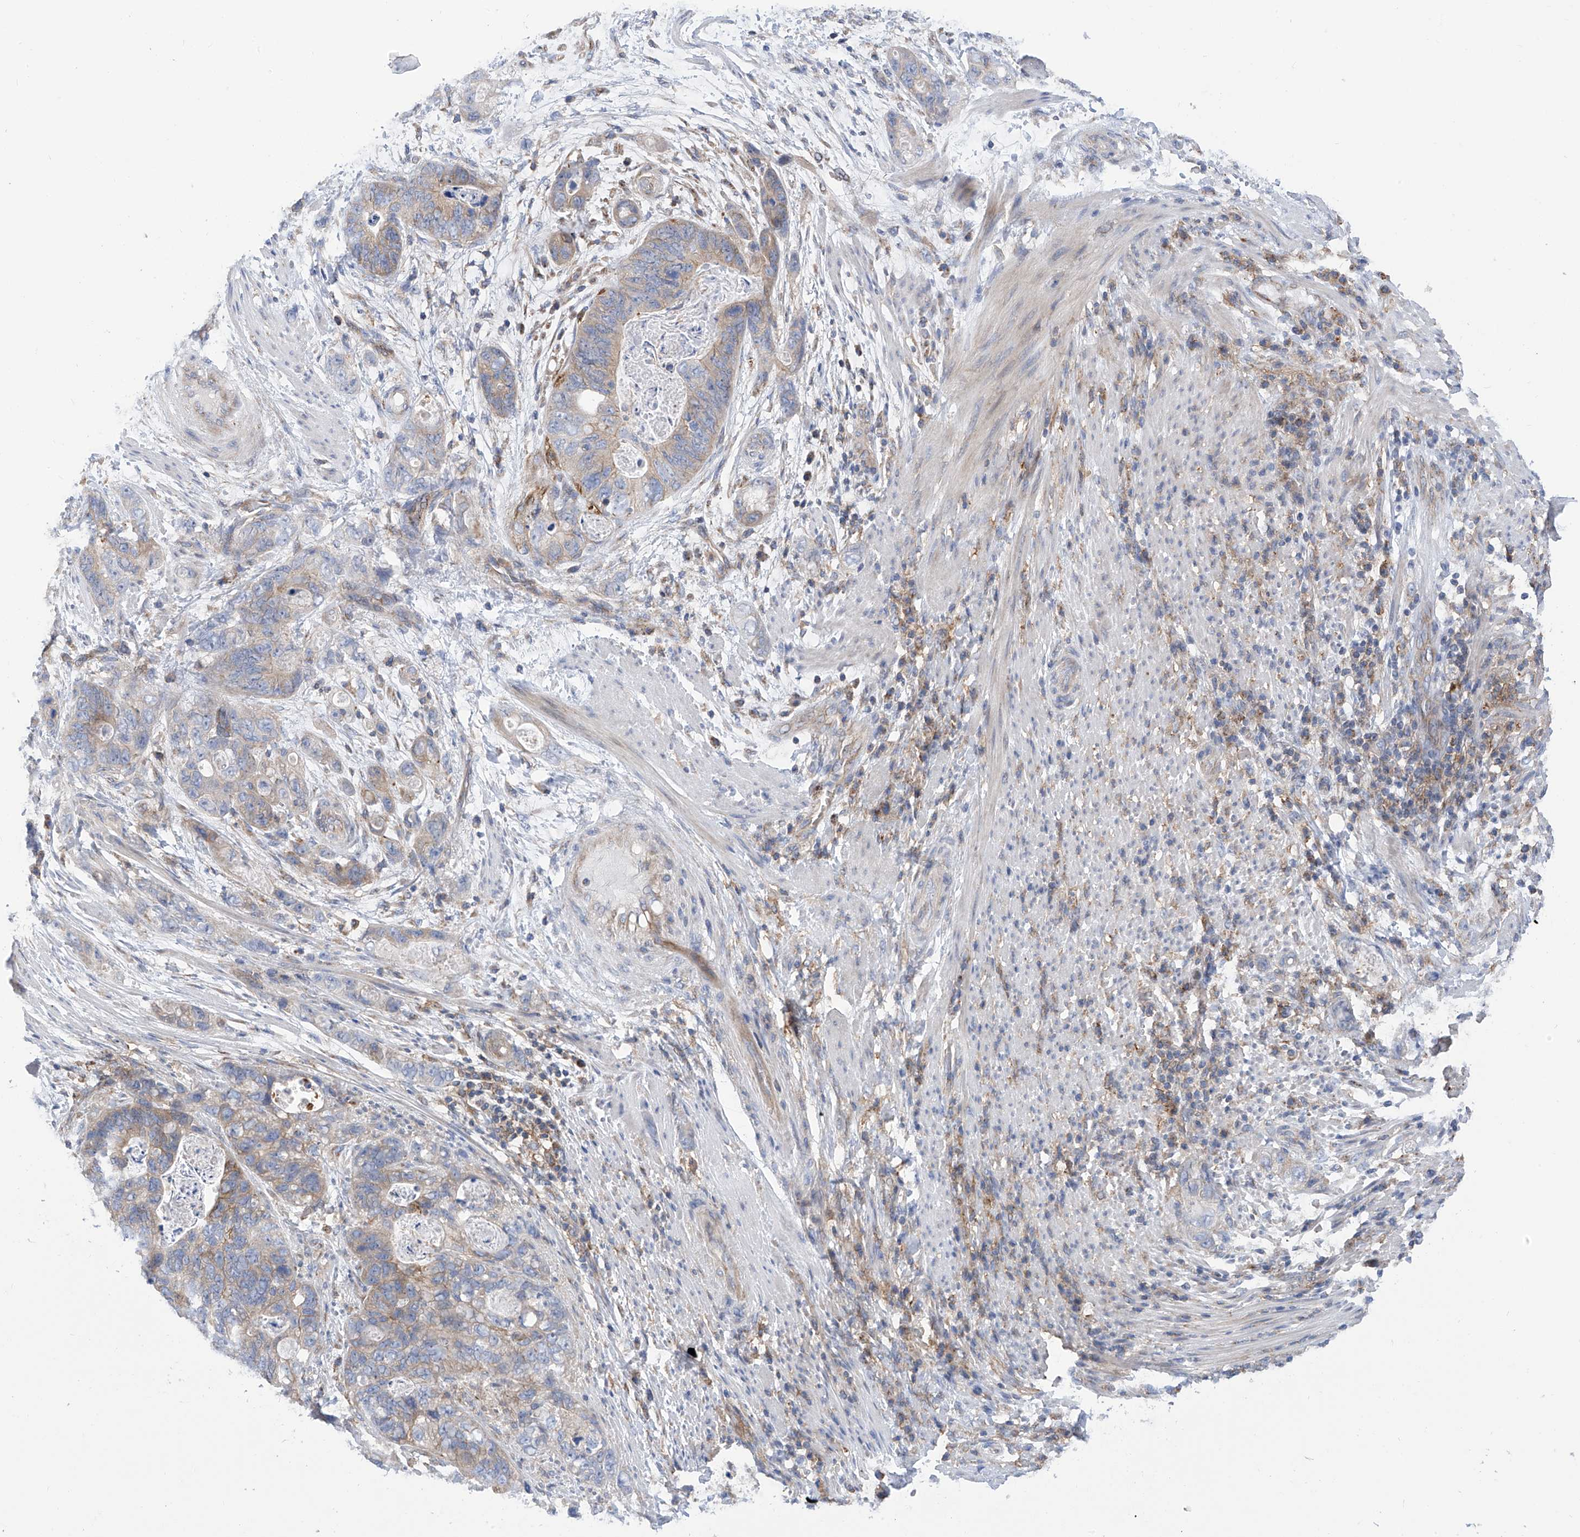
{"staining": {"intensity": "weak", "quantity": "25%-75%", "location": "cytoplasmic/membranous"}, "tissue": "stomach cancer", "cell_type": "Tumor cells", "image_type": "cancer", "snomed": [{"axis": "morphology", "description": "Adenocarcinoma, NOS"}, {"axis": "topography", "description": "Stomach"}], "caption": "This micrograph displays IHC staining of adenocarcinoma (stomach), with low weak cytoplasmic/membranous staining in about 25%-75% of tumor cells.", "gene": "P2RX7", "patient": {"sex": "female", "age": 89}}